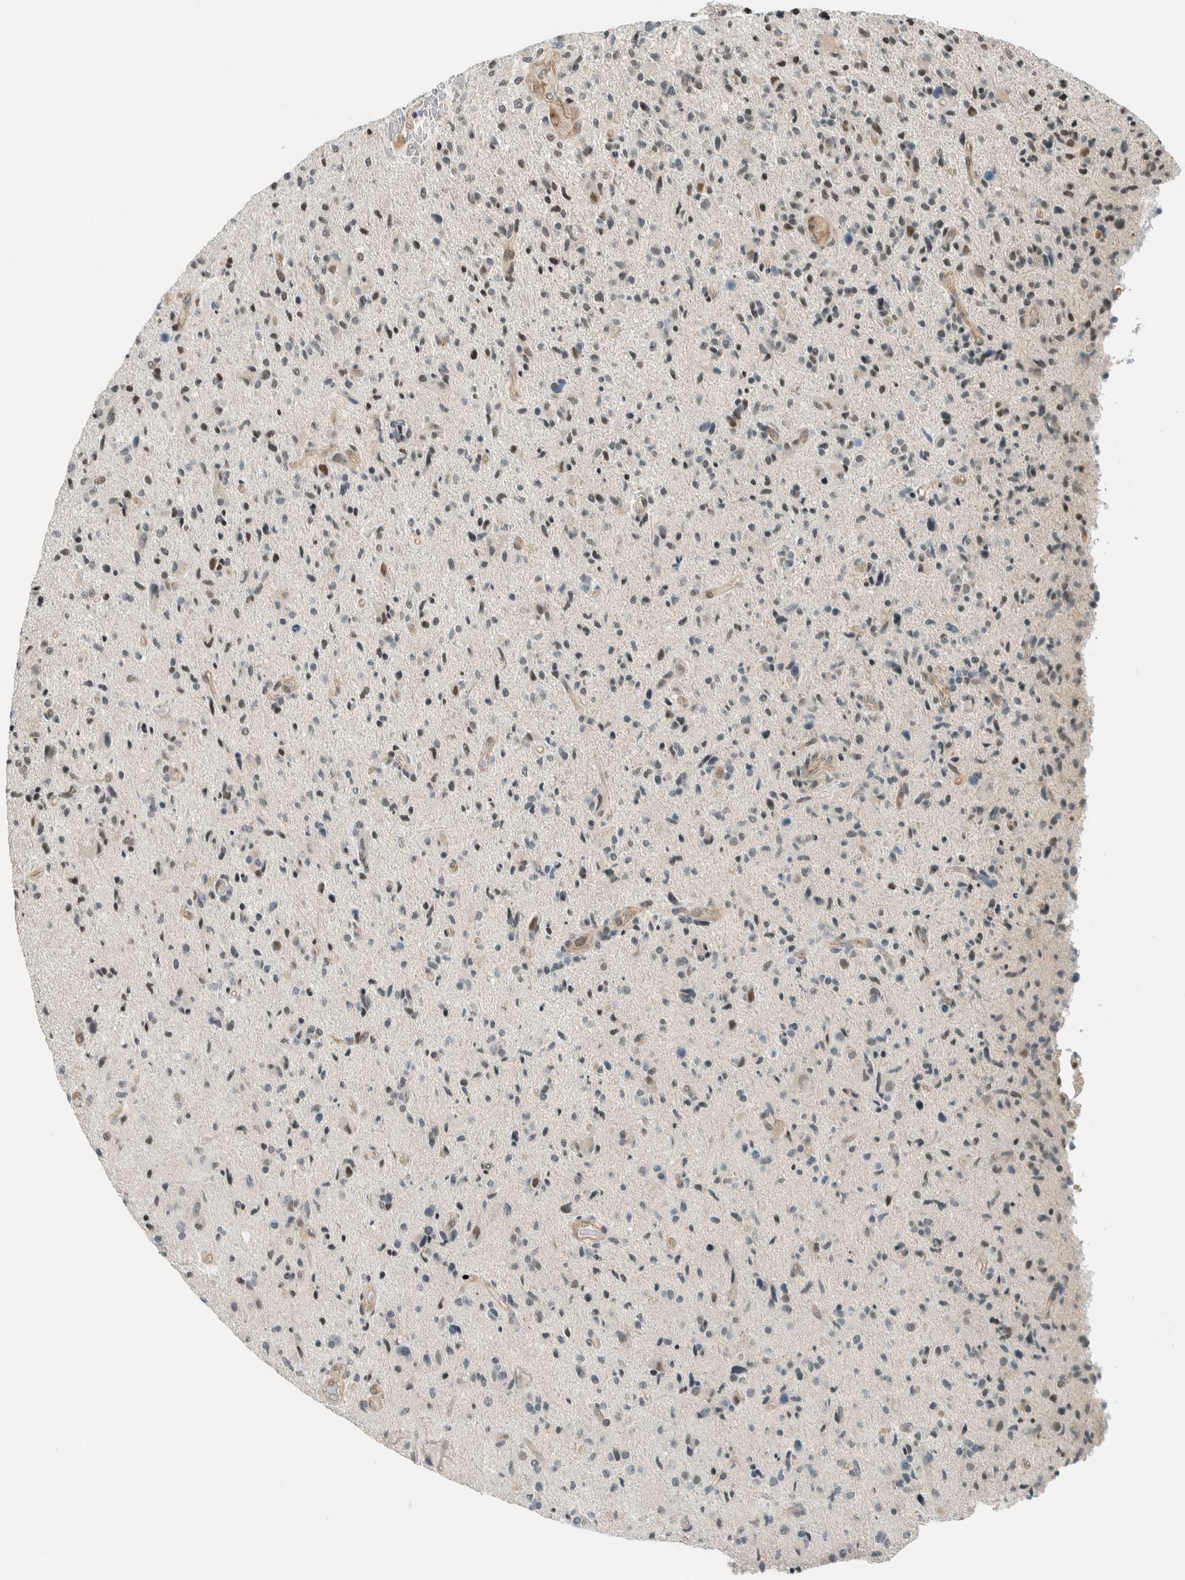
{"staining": {"intensity": "negative", "quantity": "none", "location": "none"}, "tissue": "glioma", "cell_type": "Tumor cells", "image_type": "cancer", "snomed": [{"axis": "morphology", "description": "Glioma, malignant, High grade"}, {"axis": "topography", "description": "Brain"}], "caption": "The image shows no significant positivity in tumor cells of glioma.", "gene": "NIBAN2", "patient": {"sex": "male", "age": 72}}